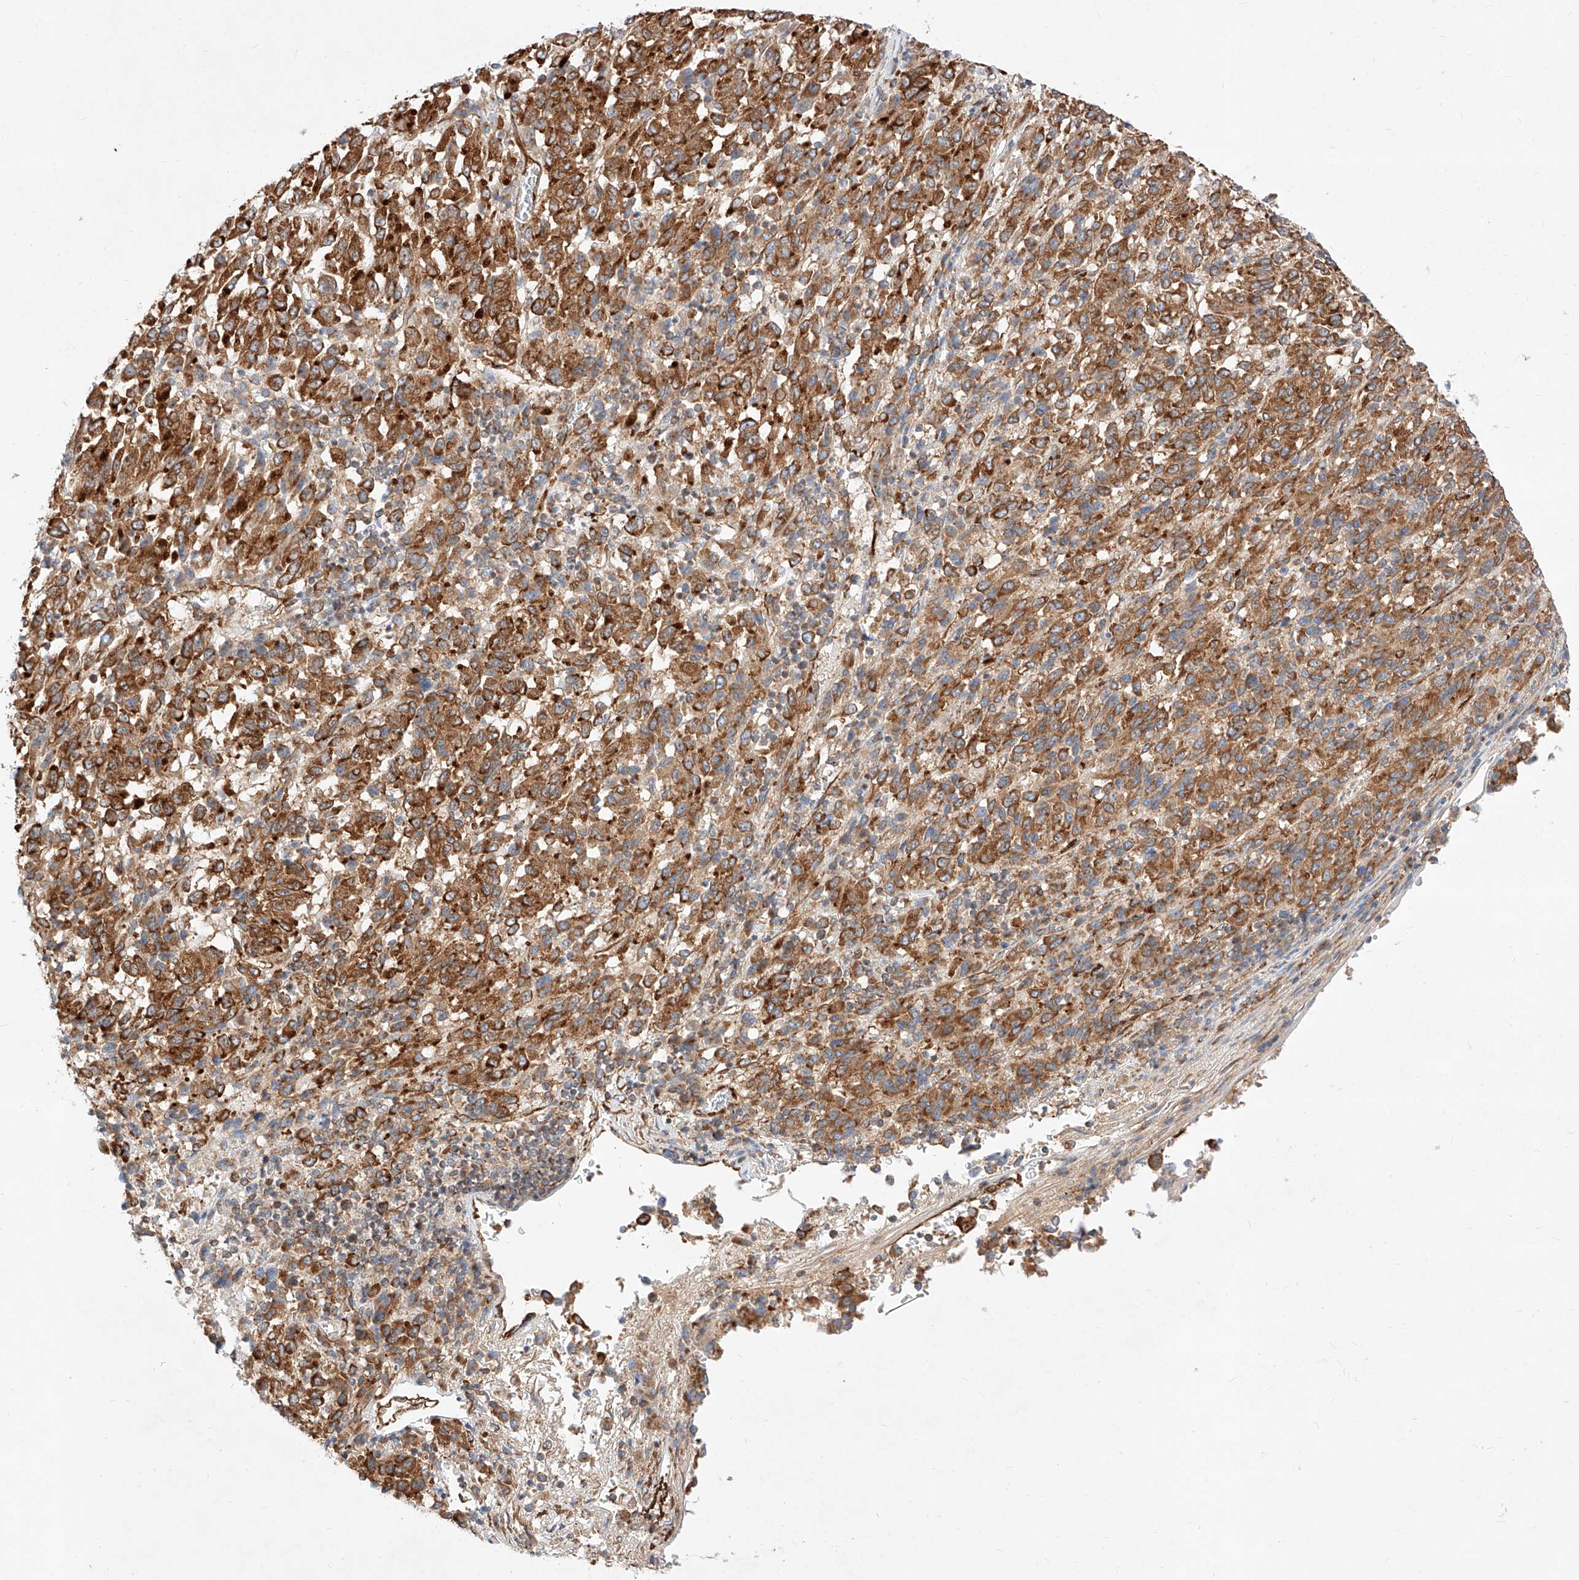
{"staining": {"intensity": "strong", "quantity": ">75%", "location": "cytoplasmic/membranous"}, "tissue": "melanoma", "cell_type": "Tumor cells", "image_type": "cancer", "snomed": [{"axis": "morphology", "description": "Malignant melanoma, Metastatic site"}, {"axis": "topography", "description": "Lung"}], "caption": "Immunohistochemical staining of human melanoma exhibits high levels of strong cytoplasmic/membranous protein positivity in about >75% of tumor cells.", "gene": "CSGALNACT2", "patient": {"sex": "male", "age": 64}}